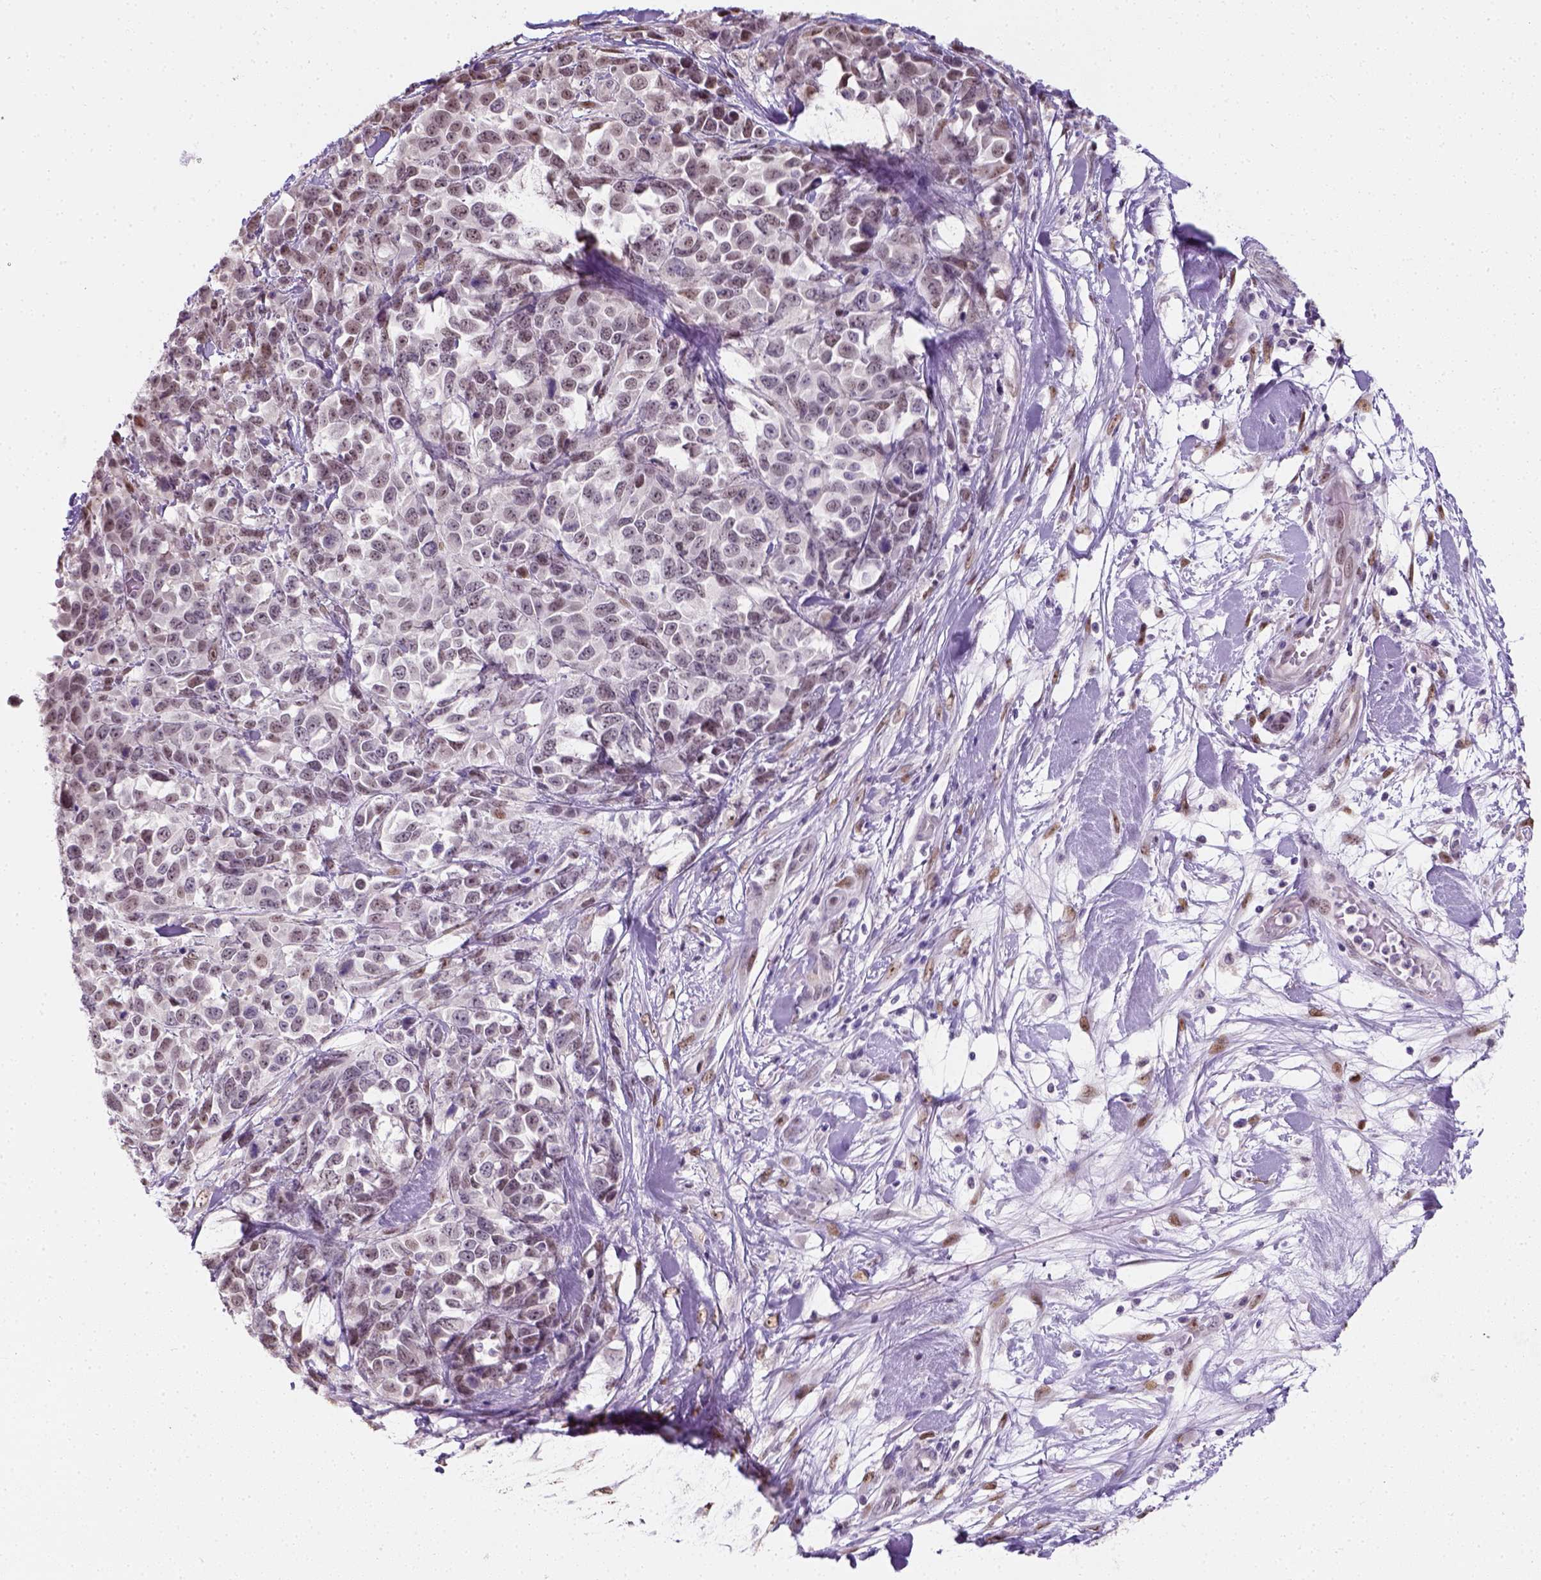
{"staining": {"intensity": "weak", "quantity": "25%-75%", "location": "nuclear"}, "tissue": "melanoma", "cell_type": "Tumor cells", "image_type": "cancer", "snomed": [{"axis": "morphology", "description": "Malignant melanoma, Metastatic site"}, {"axis": "topography", "description": "Skin"}], "caption": "A micrograph showing weak nuclear positivity in approximately 25%-75% of tumor cells in melanoma, as visualized by brown immunohistochemical staining.", "gene": "C1orf112", "patient": {"sex": "male", "age": 84}}